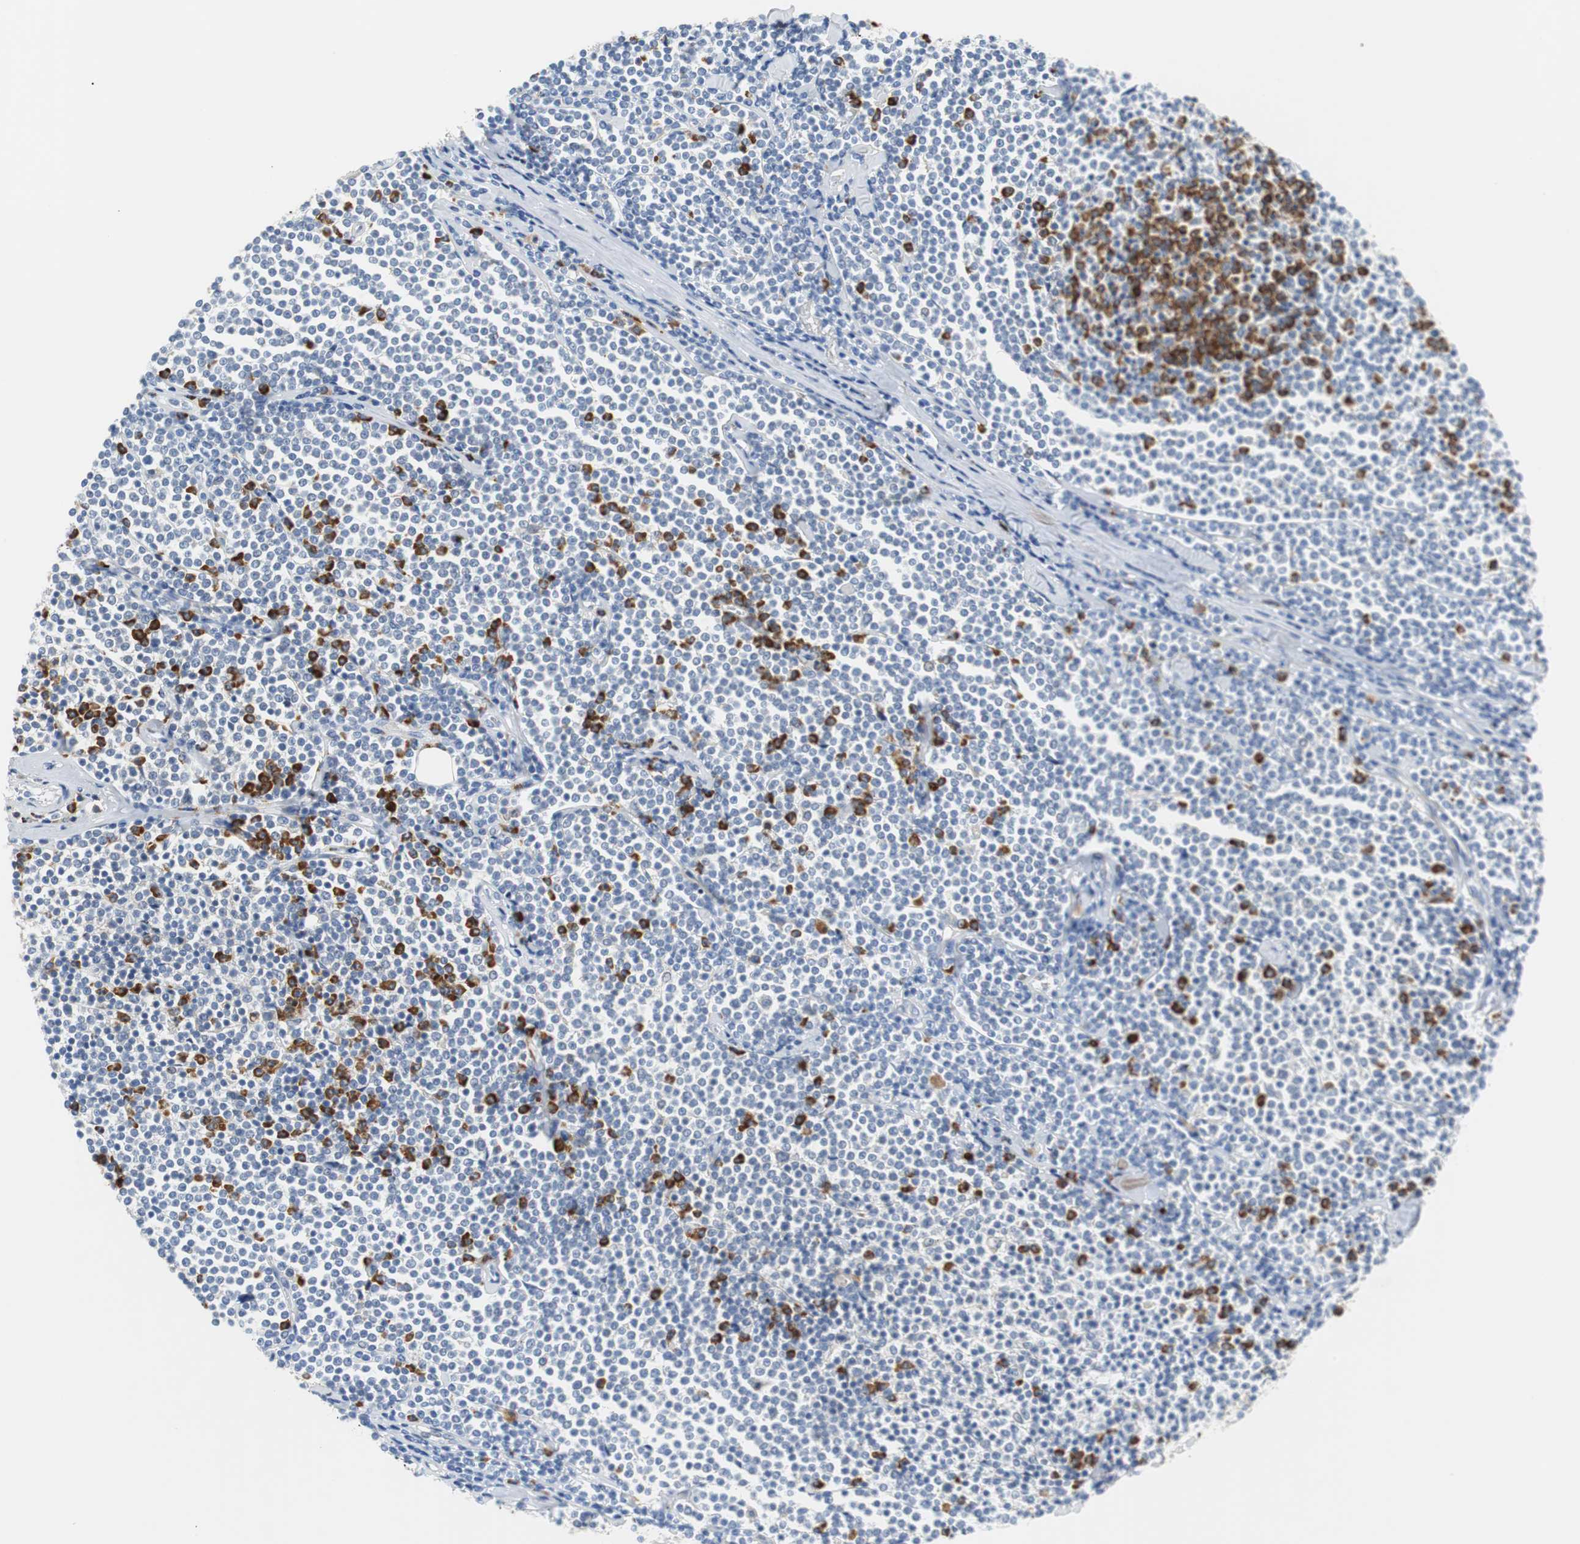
{"staining": {"intensity": "negative", "quantity": "none", "location": "none"}, "tissue": "lymphoma", "cell_type": "Tumor cells", "image_type": "cancer", "snomed": [{"axis": "morphology", "description": "Malignant lymphoma, non-Hodgkin's type, Low grade"}, {"axis": "topography", "description": "Soft tissue"}], "caption": "Low-grade malignant lymphoma, non-Hodgkin's type was stained to show a protein in brown. There is no significant expression in tumor cells. Brightfield microscopy of immunohistochemistry stained with DAB (brown) and hematoxylin (blue), captured at high magnification.", "gene": "PDIA4", "patient": {"sex": "male", "age": 92}}